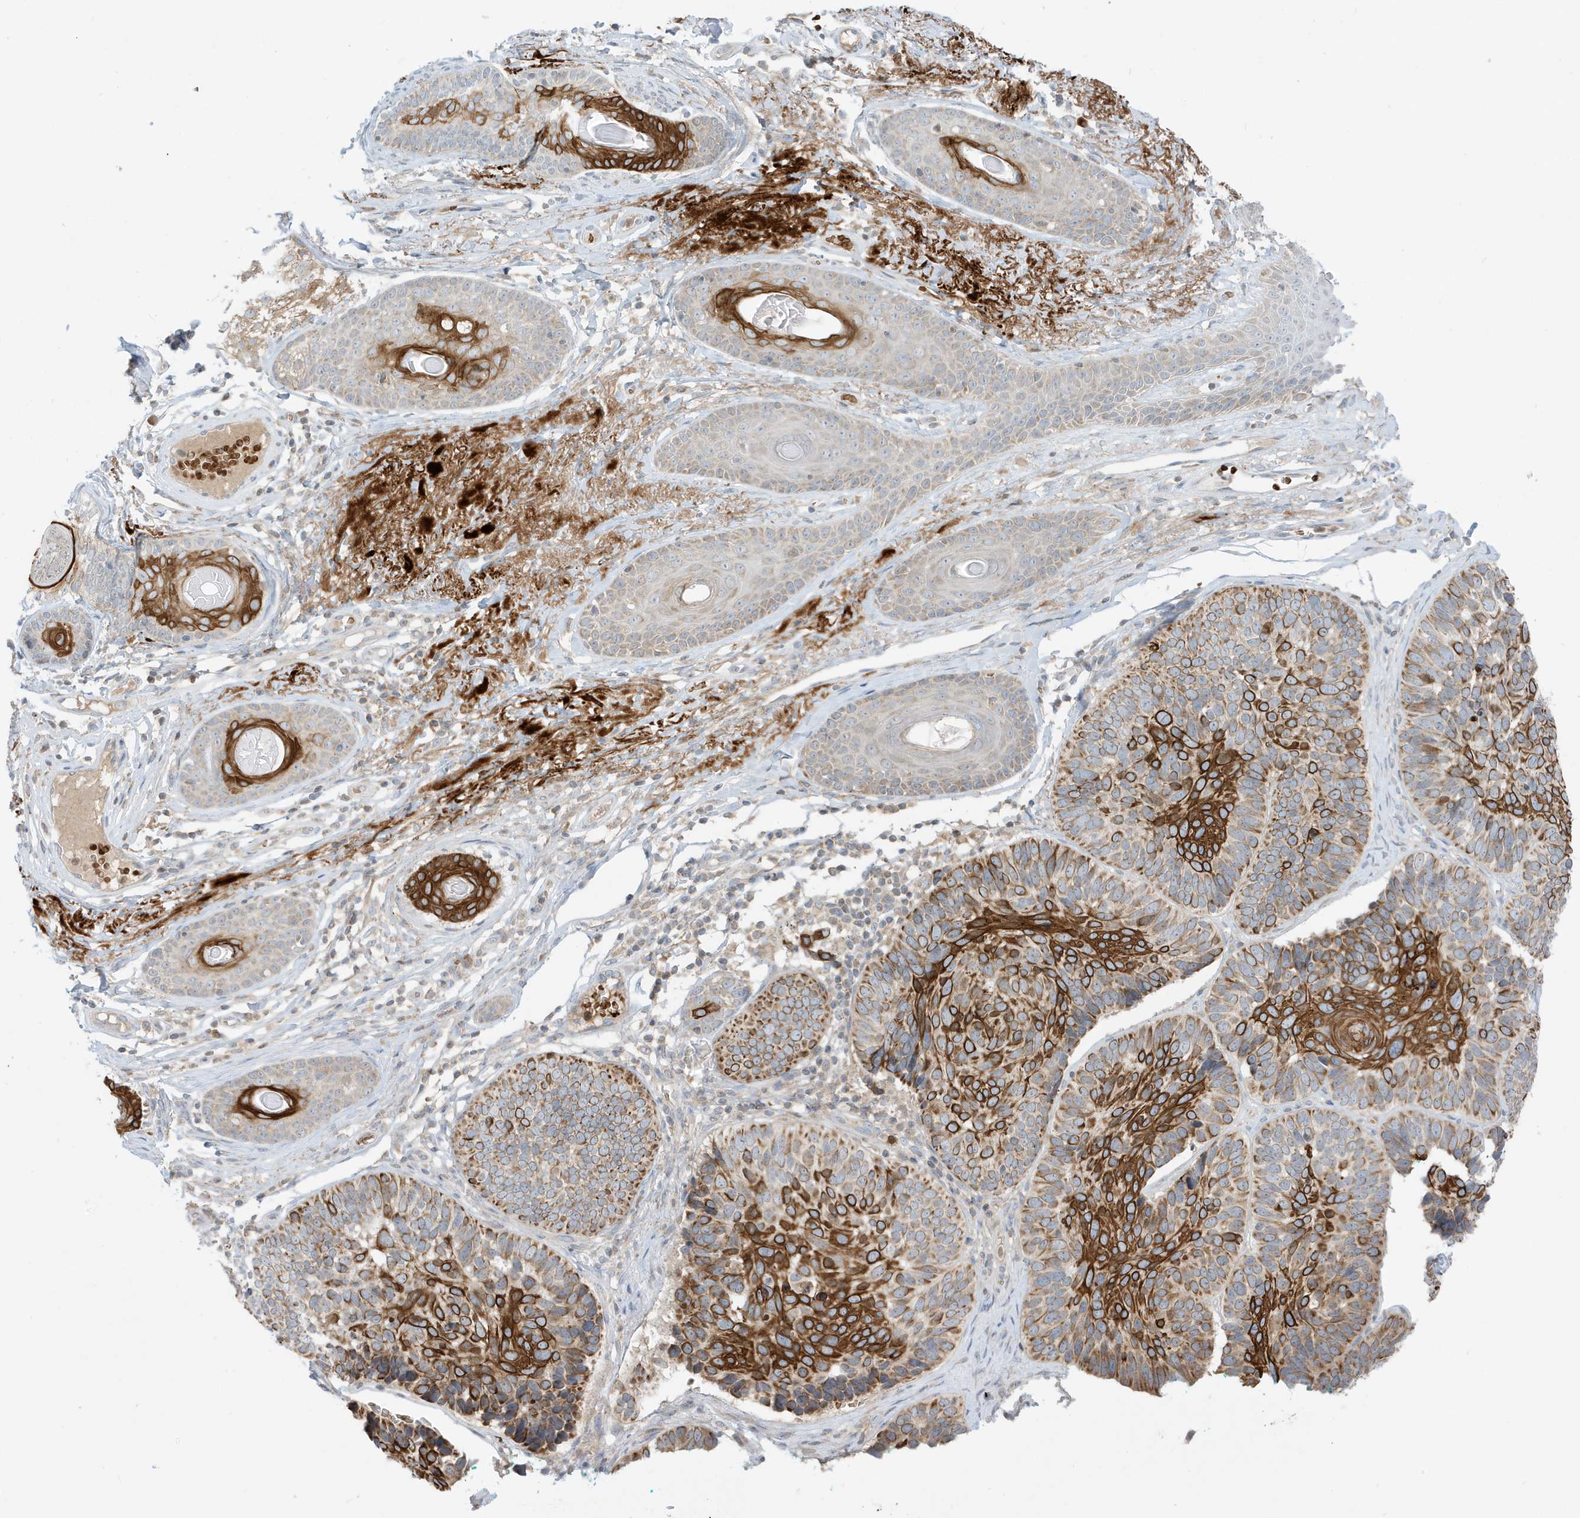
{"staining": {"intensity": "strong", "quantity": "25%-75%", "location": "cytoplasmic/membranous"}, "tissue": "skin cancer", "cell_type": "Tumor cells", "image_type": "cancer", "snomed": [{"axis": "morphology", "description": "Basal cell carcinoma"}, {"axis": "topography", "description": "Skin"}], "caption": "Immunohistochemistry (IHC) staining of skin cancer (basal cell carcinoma), which shows high levels of strong cytoplasmic/membranous staining in approximately 25%-75% of tumor cells indicating strong cytoplasmic/membranous protein positivity. The staining was performed using DAB (brown) for protein detection and nuclei were counterstained in hematoxylin (blue).", "gene": "NPPC", "patient": {"sex": "male", "age": 62}}